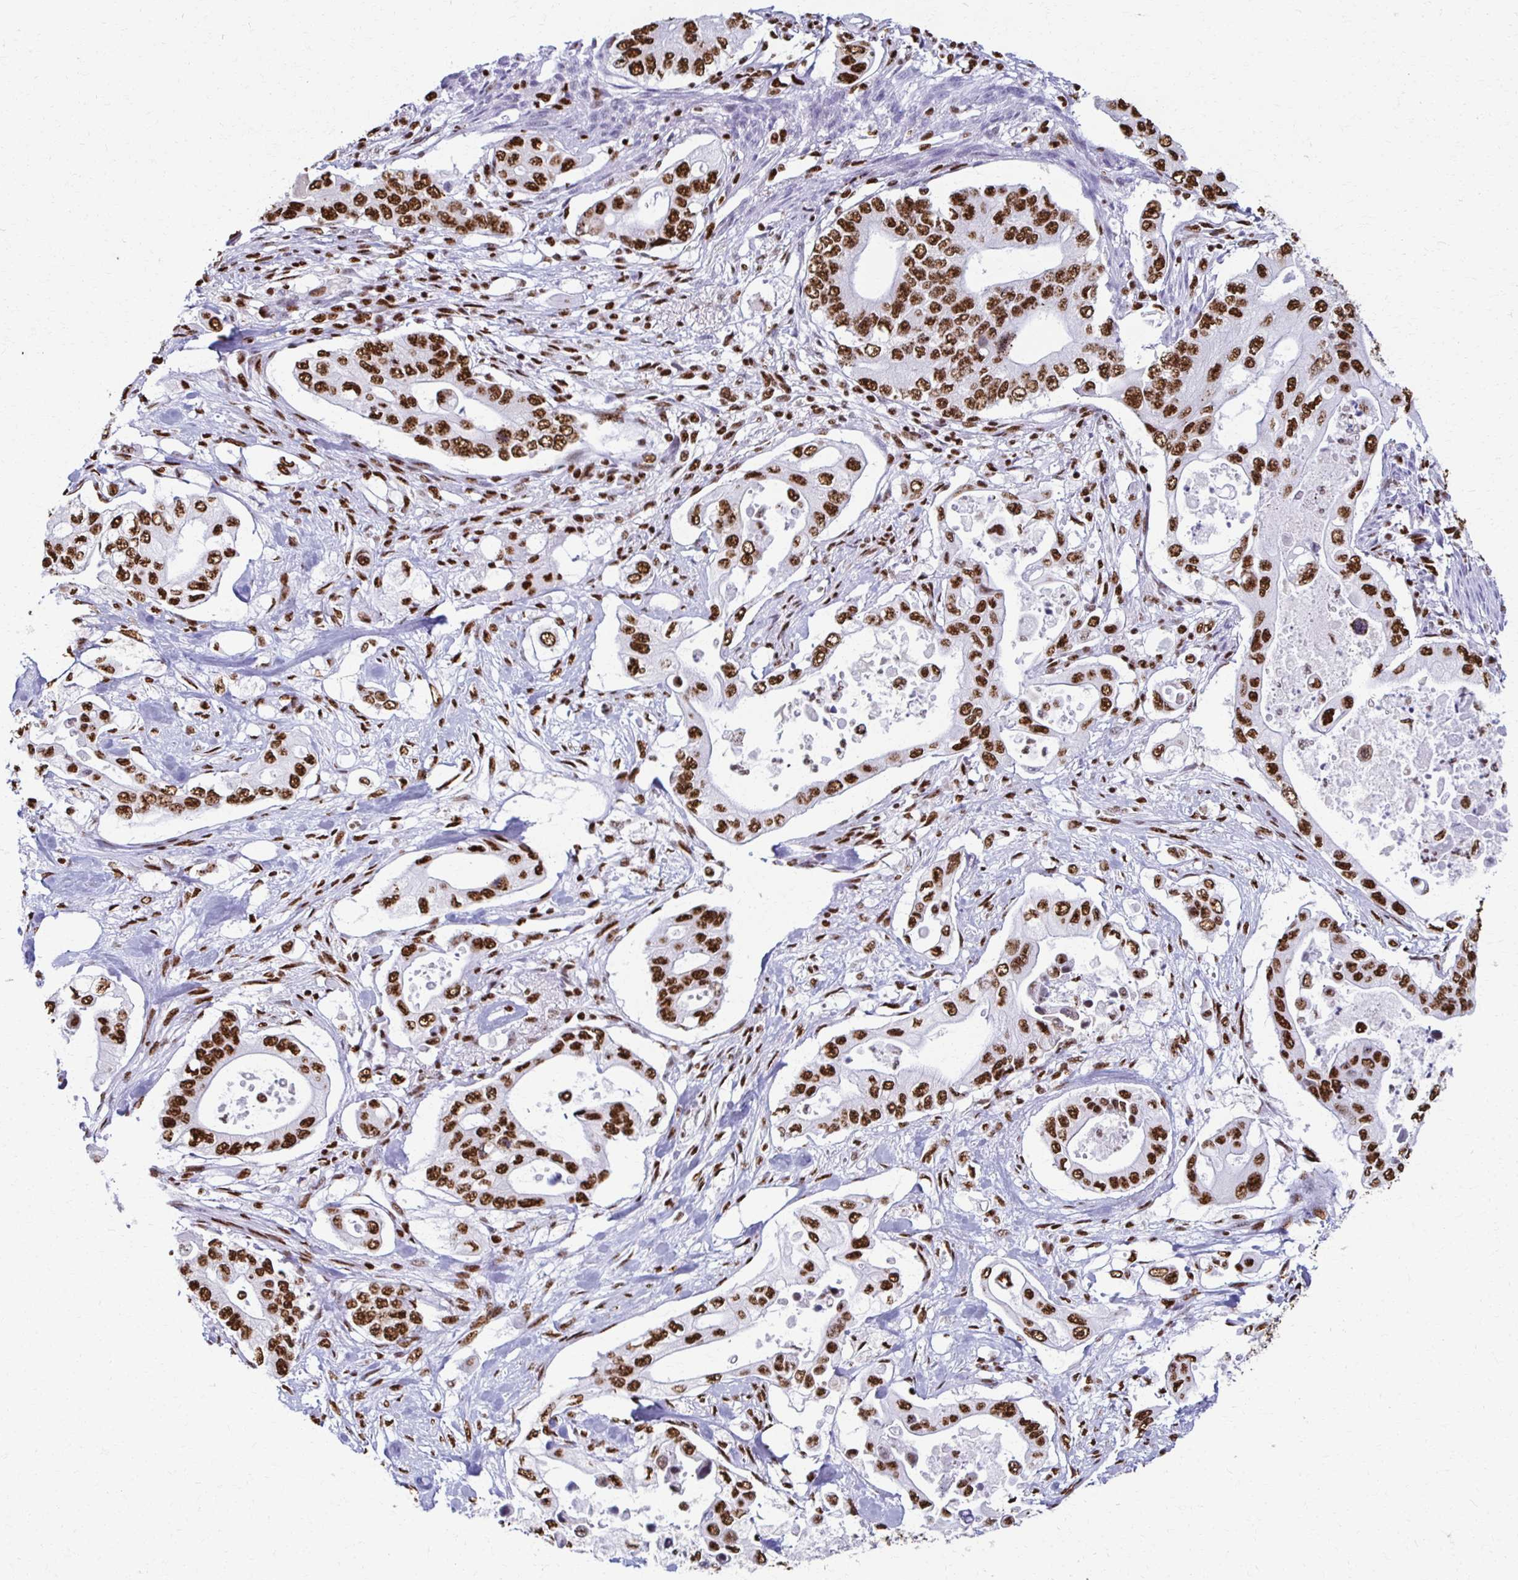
{"staining": {"intensity": "strong", "quantity": ">75%", "location": "nuclear"}, "tissue": "pancreatic cancer", "cell_type": "Tumor cells", "image_type": "cancer", "snomed": [{"axis": "morphology", "description": "Adenocarcinoma, NOS"}, {"axis": "topography", "description": "Pancreas"}], "caption": "Human pancreatic cancer (adenocarcinoma) stained with a protein marker reveals strong staining in tumor cells.", "gene": "NONO", "patient": {"sex": "female", "age": 63}}